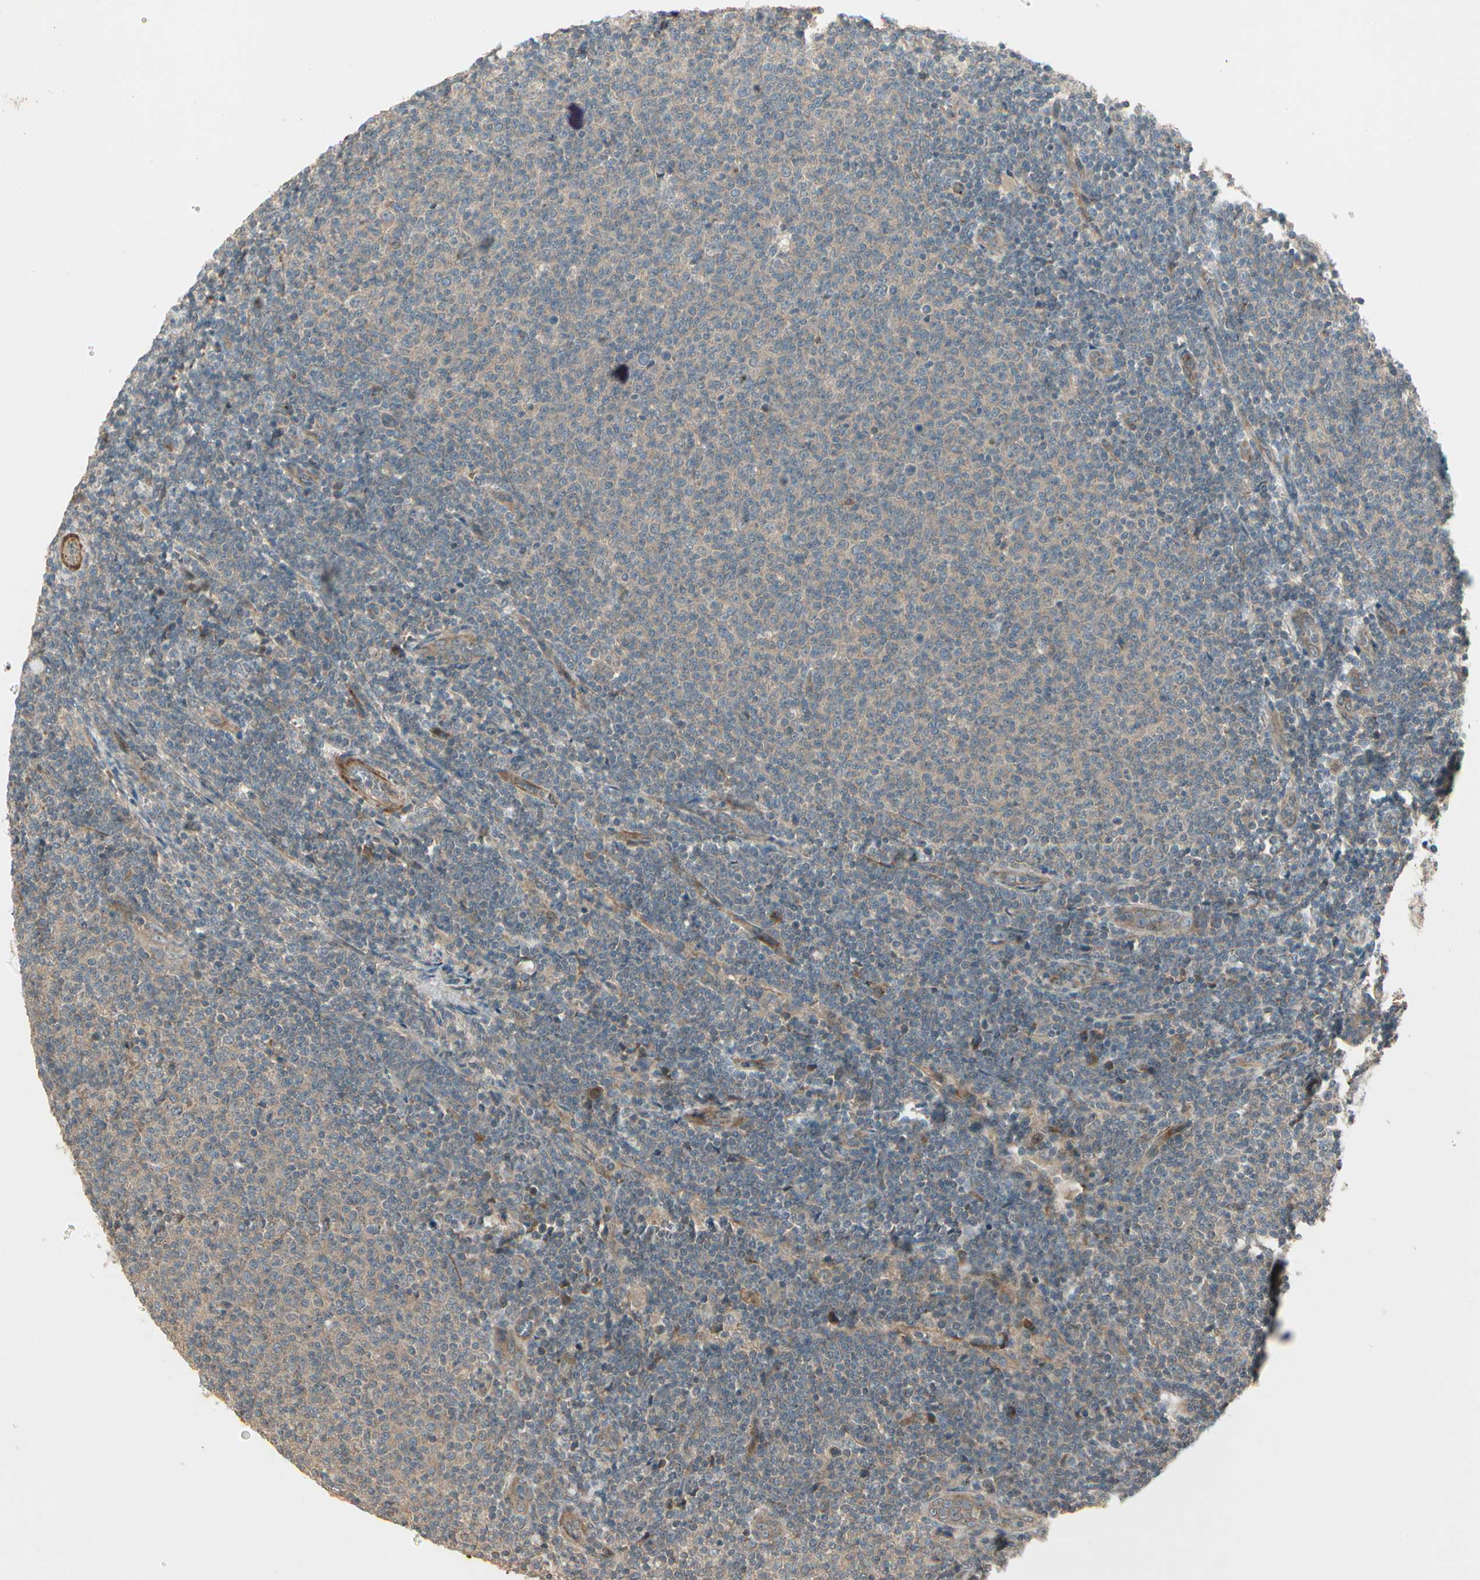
{"staining": {"intensity": "weak", "quantity": ">75%", "location": "cytoplasmic/membranous"}, "tissue": "lymphoma", "cell_type": "Tumor cells", "image_type": "cancer", "snomed": [{"axis": "morphology", "description": "Malignant lymphoma, non-Hodgkin's type, Low grade"}, {"axis": "topography", "description": "Lymph node"}], "caption": "Brown immunohistochemical staining in human lymphoma demonstrates weak cytoplasmic/membranous staining in about >75% of tumor cells.", "gene": "ACVR1", "patient": {"sex": "male", "age": 66}}